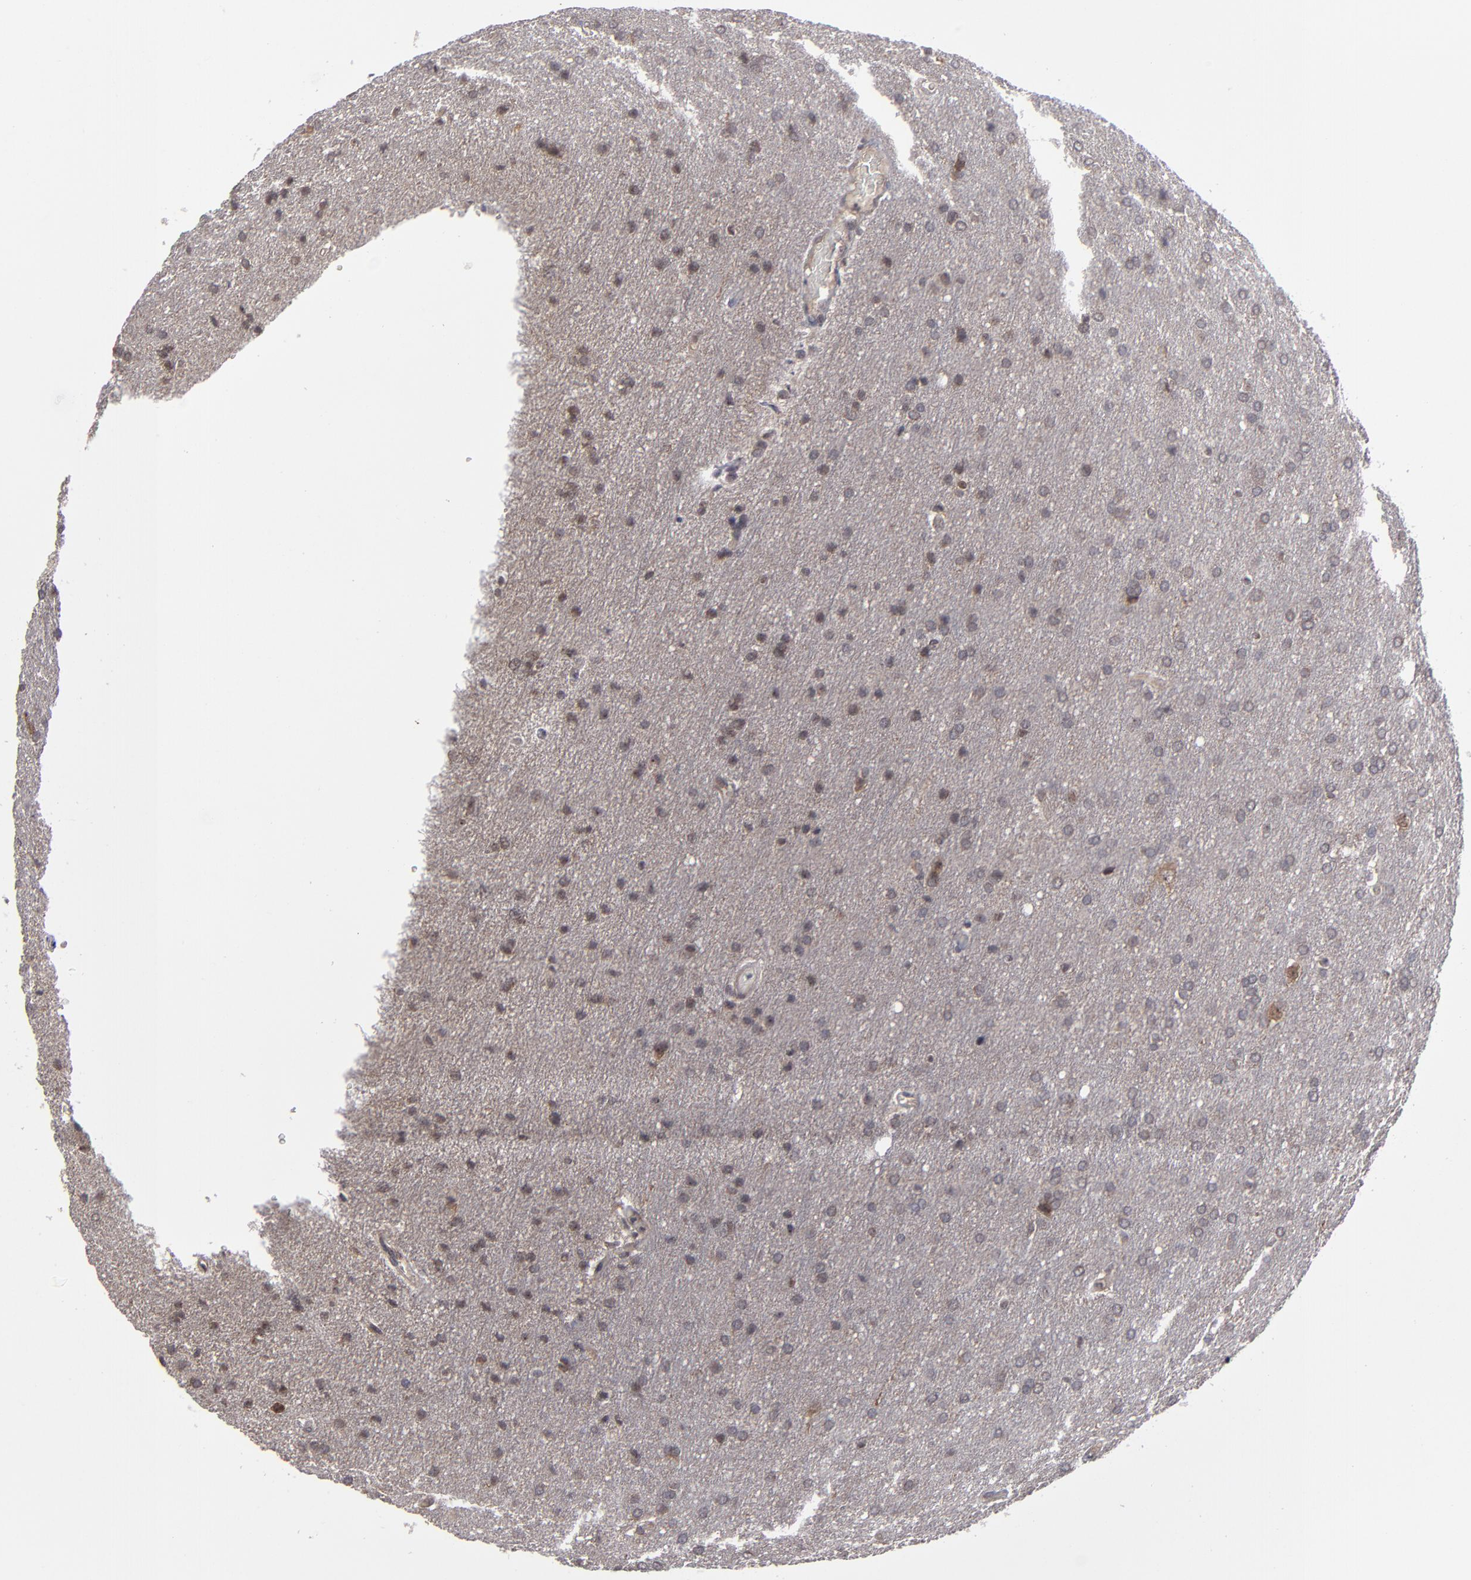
{"staining": {"intensity": "weak", "quantity": "<25%", "location": "cytoplasmic/membranous"}, "tissue": "glioma", "cell_type": "Tumor cells", "image_type": "cancer", "snomed": [{"axis": "morphology", "description": "Glioma, malignant, Low grade"}, {"axis": "topography", "description": "Brain"}], "caption": "An immunohistochemistry (IHC) image of glioma is shown. There is no staining in tumor cells of glioma.", "gene": "GLCCI1", "patient": {"sex": "female", "age": 32}}